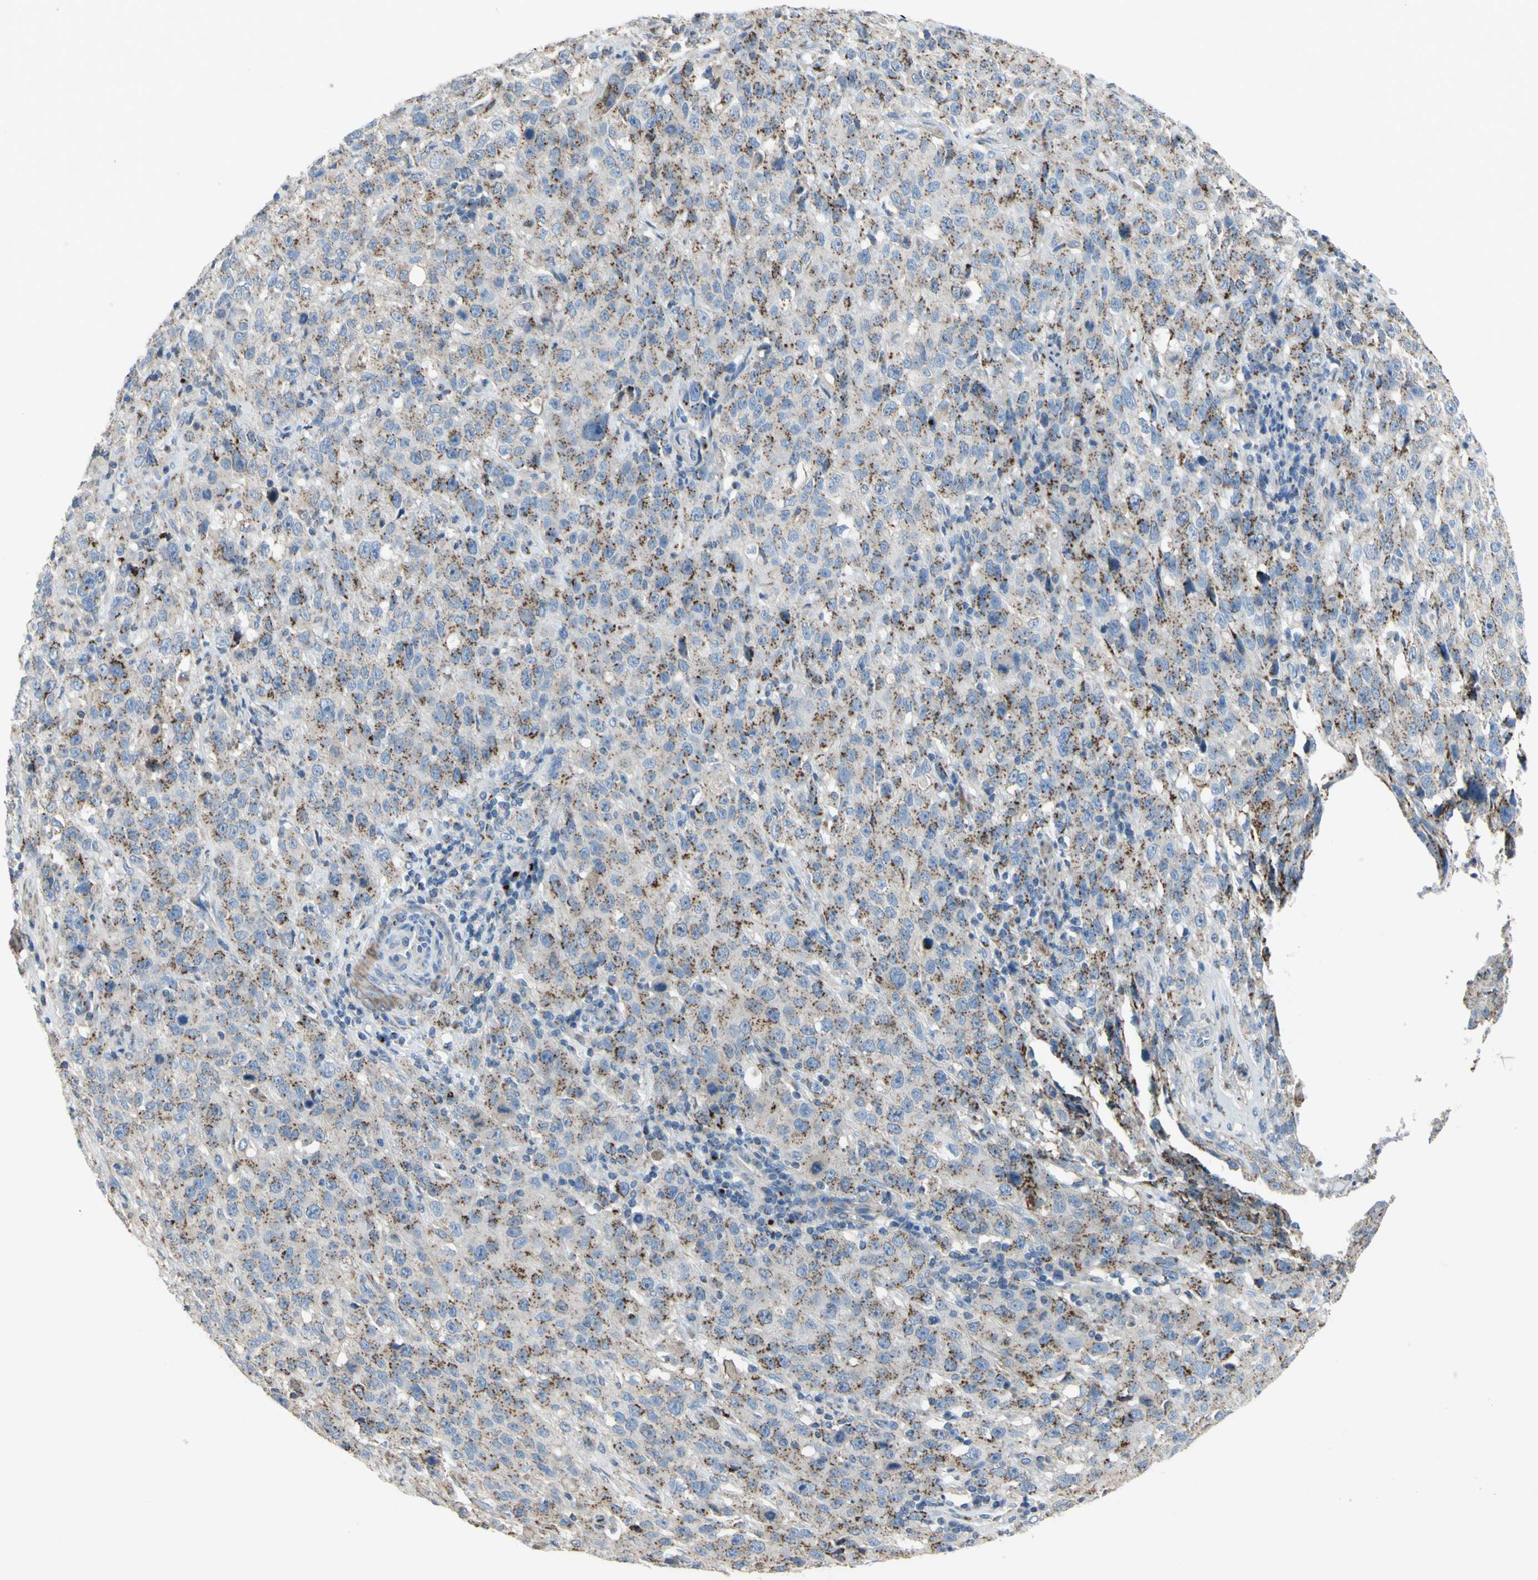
{"staining": {"intensity": "moderate", "quantity": "25%-75%", "location": "cytoplasmic/membranous"}, "tissue": "stomach cancer", "cell_type": "Tumor cells", "image_type": "cancer", "snomed": [{"axis": "morphology", "description": "Normal tissue, NOS"}, {"axis": "morphology", "description": "Adenocarcinoma, NOS"}, {"axis": "topography", "description": "Stomach"}], "caption": "Approximately 25%-75% of tumor cells in human adenocarcinoma (stomach) show moderate cytoplasmic/membranous protein staining as visualized by brown immunohistochemical staining.", "gene": "B4GALT3", "patient": {"sex": "male", "age": 48}}